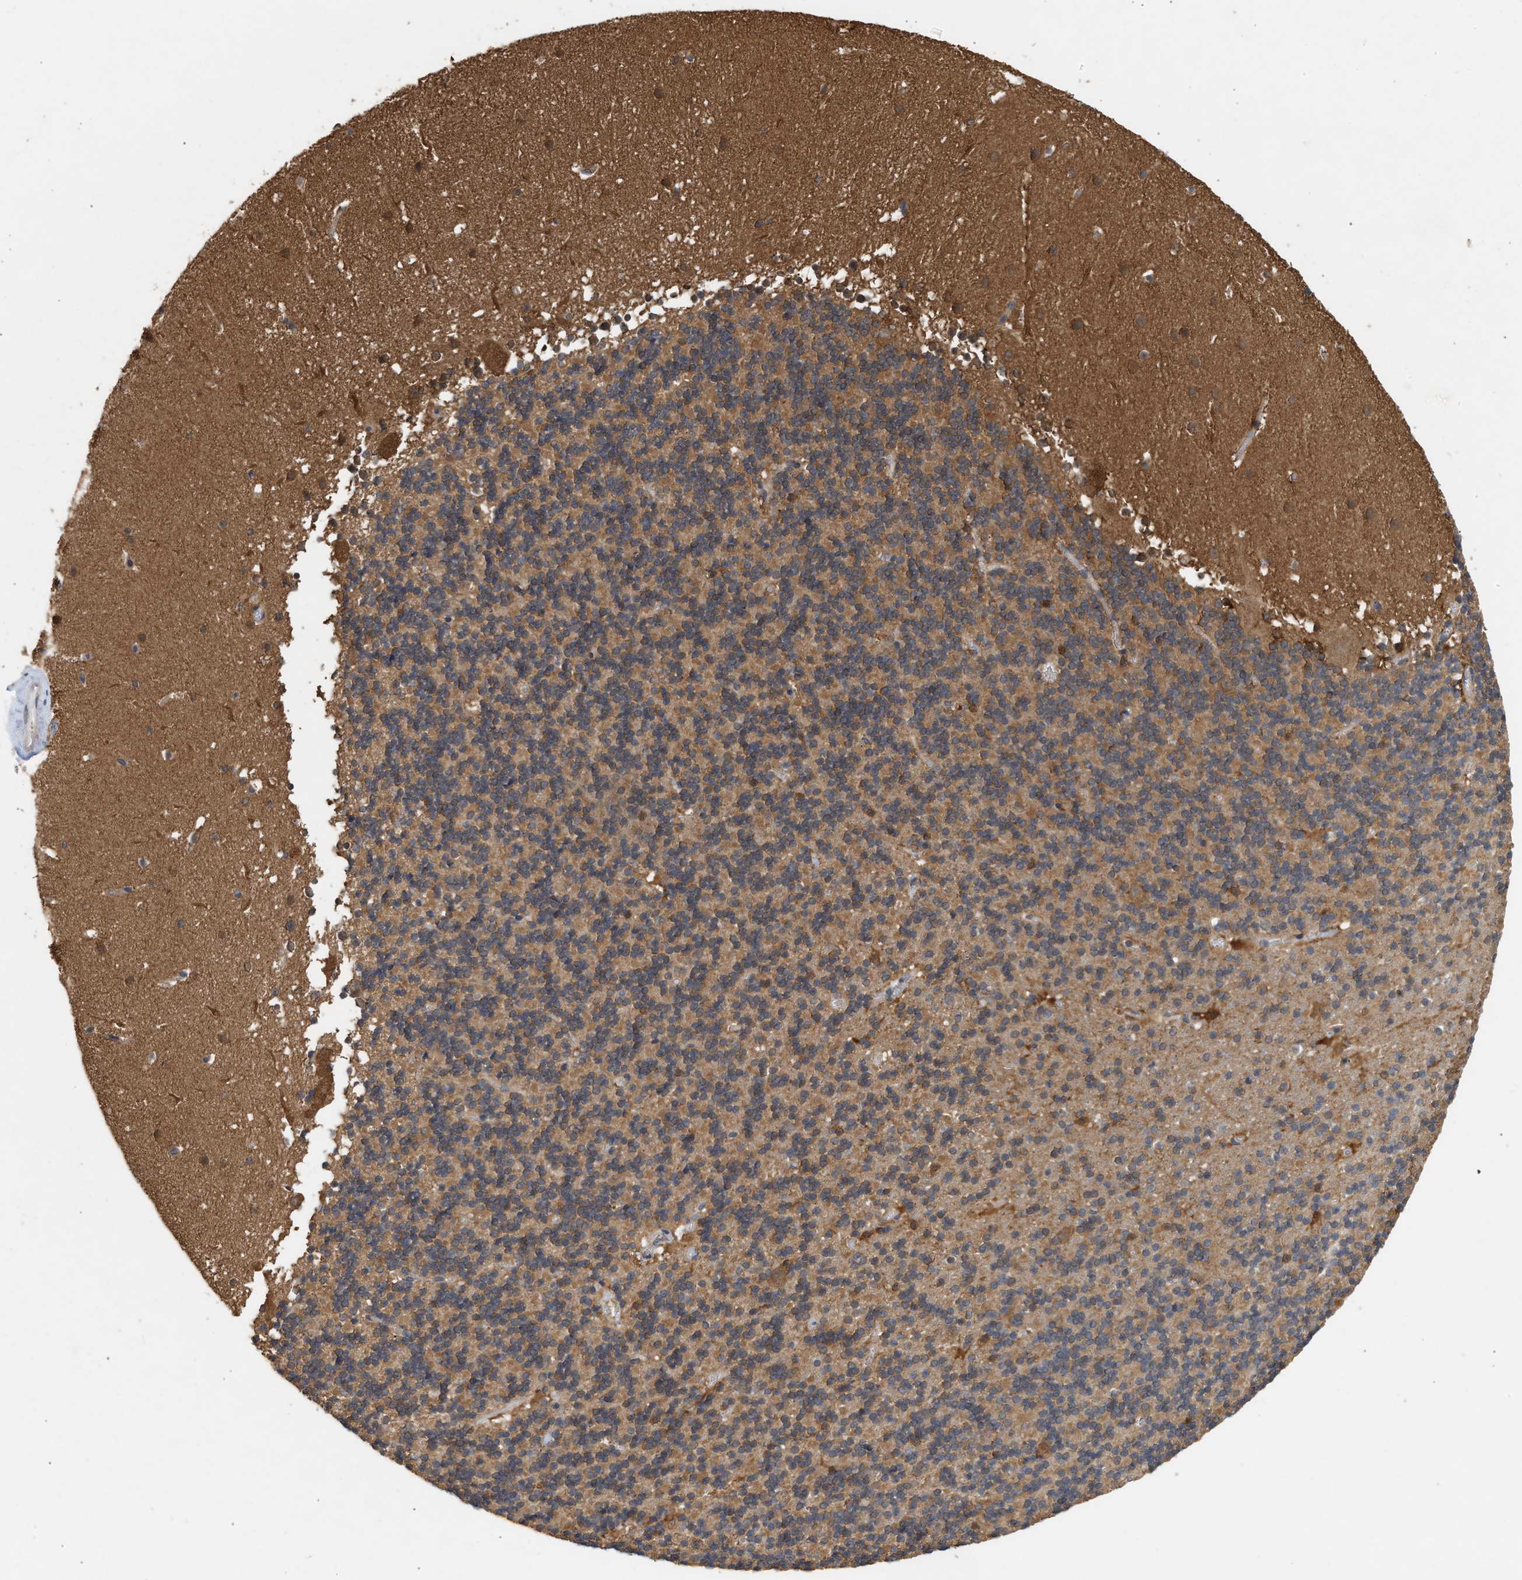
{"staining": {"intensity": "moderate", "quantity": ">75%", "location": "cytoplasmic/membranous"}, "tissue": "cerebellum", "cell_type": "Cells in granular layer", "image_type": "normal", "snomed": [{"axis": "morphology", "description": "Normal tissue, NOS"}, {"axis": "topography", "description": "Cerebellum"}], "caption": "Protein staining of unremarkable cerebellum reveals moderate cytoplasmic/membranous positivity in about >75% of cells in granular layer. Nuclei are stained in blue.", "gene": "FITM1", "patient": {"sex": "male", "age": 45}}